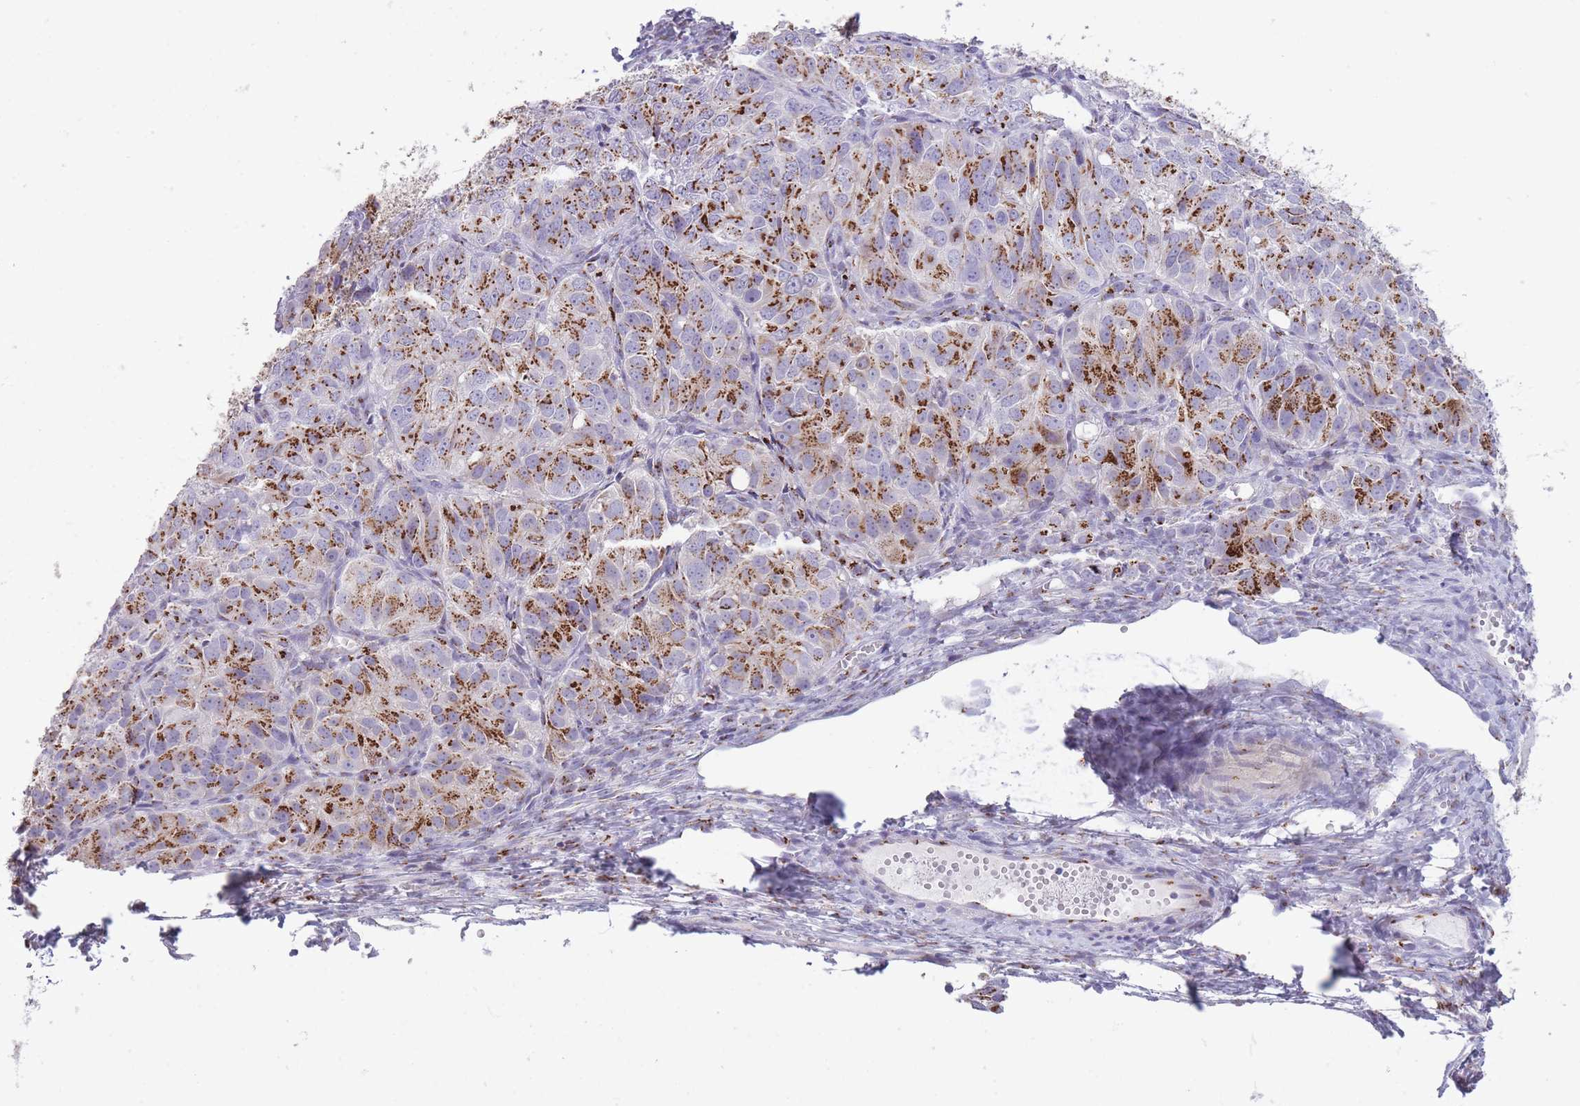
{"staining": {"intensity": "strong", "quantity": ">75%", "location": "cytoplasmic/membranous"}, "tissue": "ovarian cancer", "cell_type": "Tumor cells", "image_type": "cancer", "snomed": [{"axis": "morphology", "description": "Carcinoma, endometroid"}, {"axis": "topography", "description": "Ovary"}], "caption": "Immunohistochemical staining of human ovarian cancer reveals strong cytoplasmic/membranous protein positivity in approximately >75% of tumor cells.", "gene": "B4GALT2", "patient": {"sex": "female", "age": 51}}